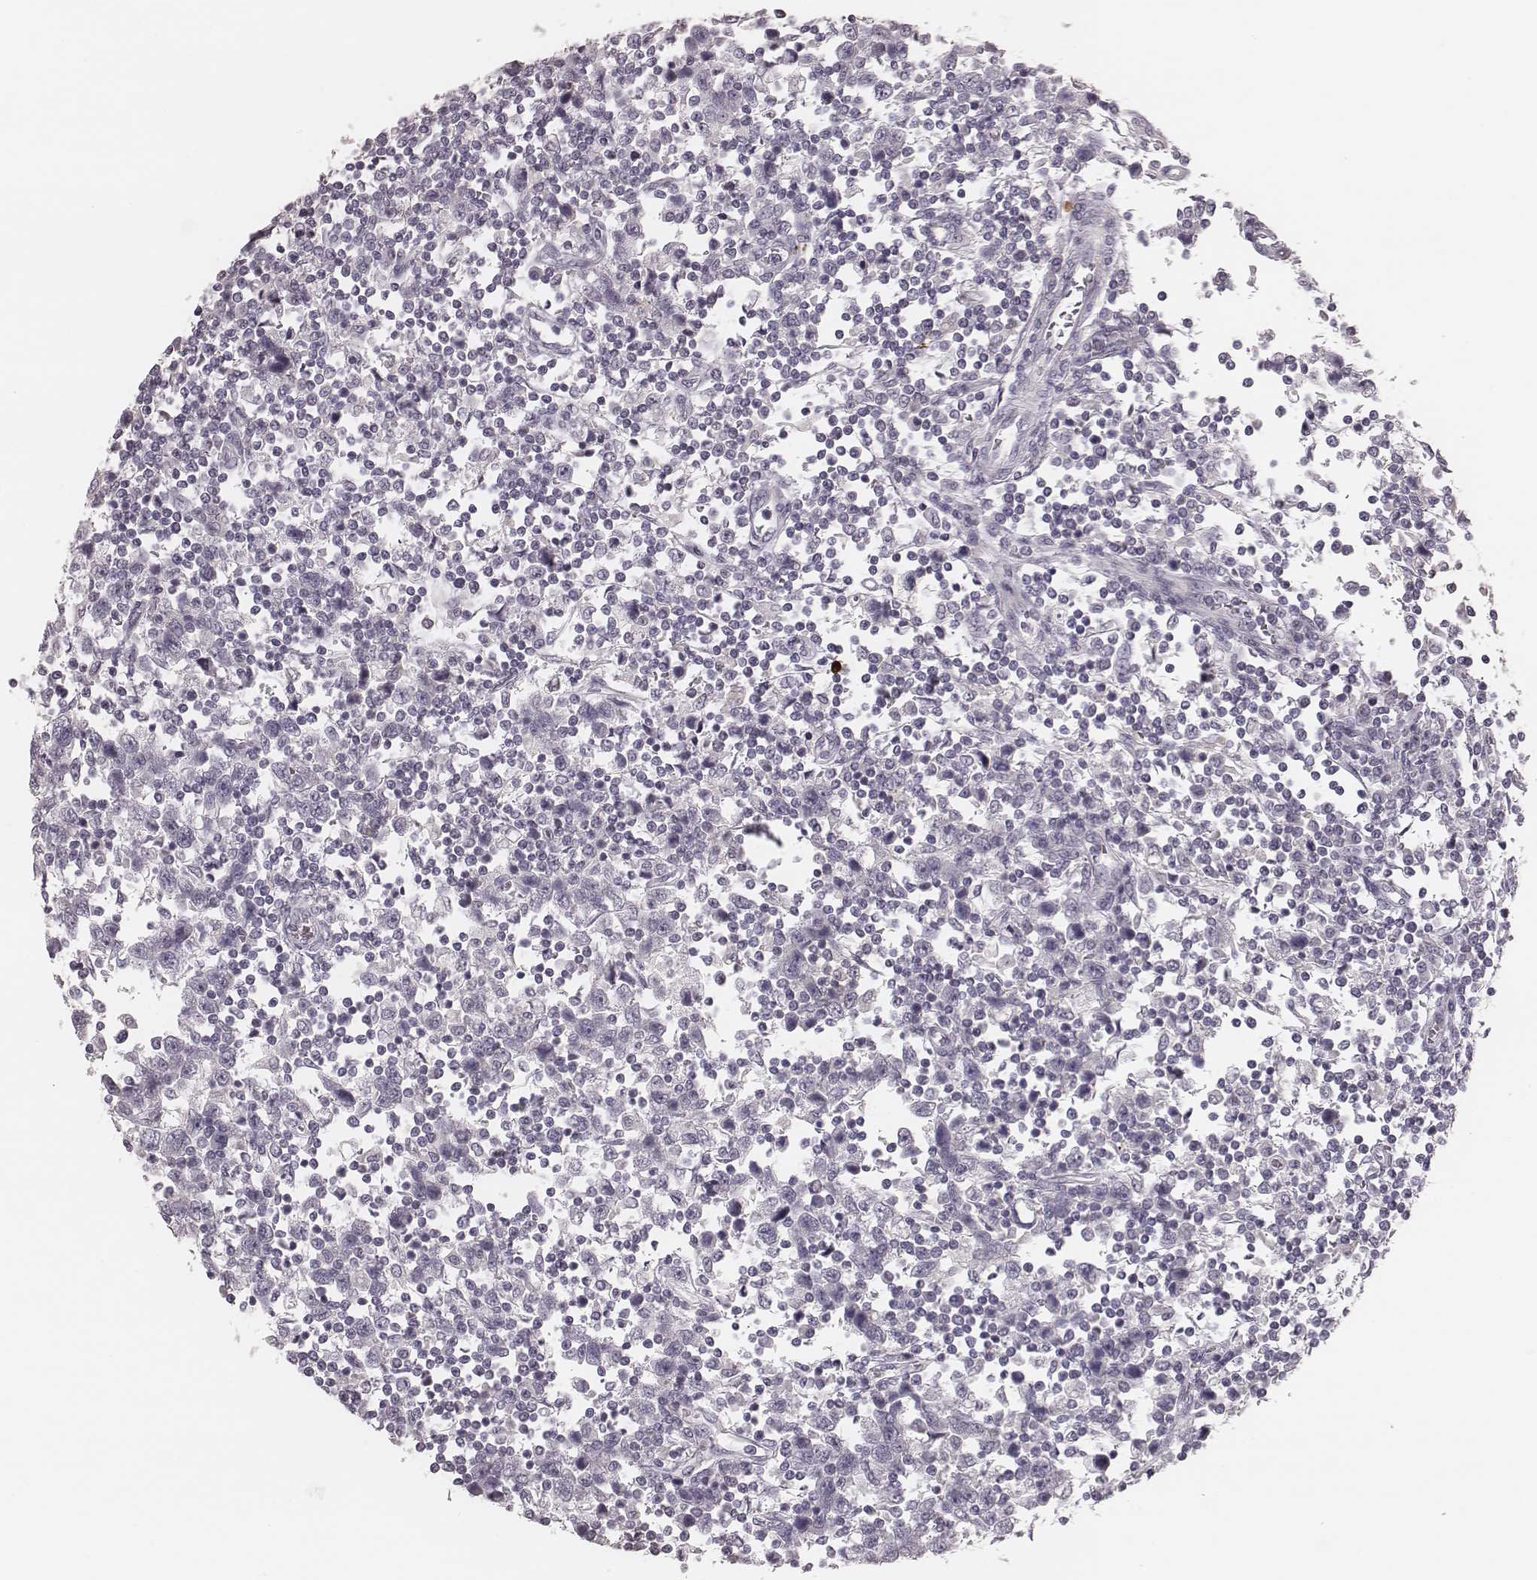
{"staining": {"intensity": "negative", "quantity": "none", "location": "none"}, "tissue": "testis cancer", "cell_type": "Tumor cells", "image_type": "cancer", "snomed": [{"axis": "morphology", "description": "Seminoma, NOS"}, {"axis": "topography", "description": "Testis"}], "caption": "Histopathology image shows no protein positivity in tumor cells of testis cancer tissue.", "gene": "S100Z", "patient": {"sex": "male", "age": 34}}